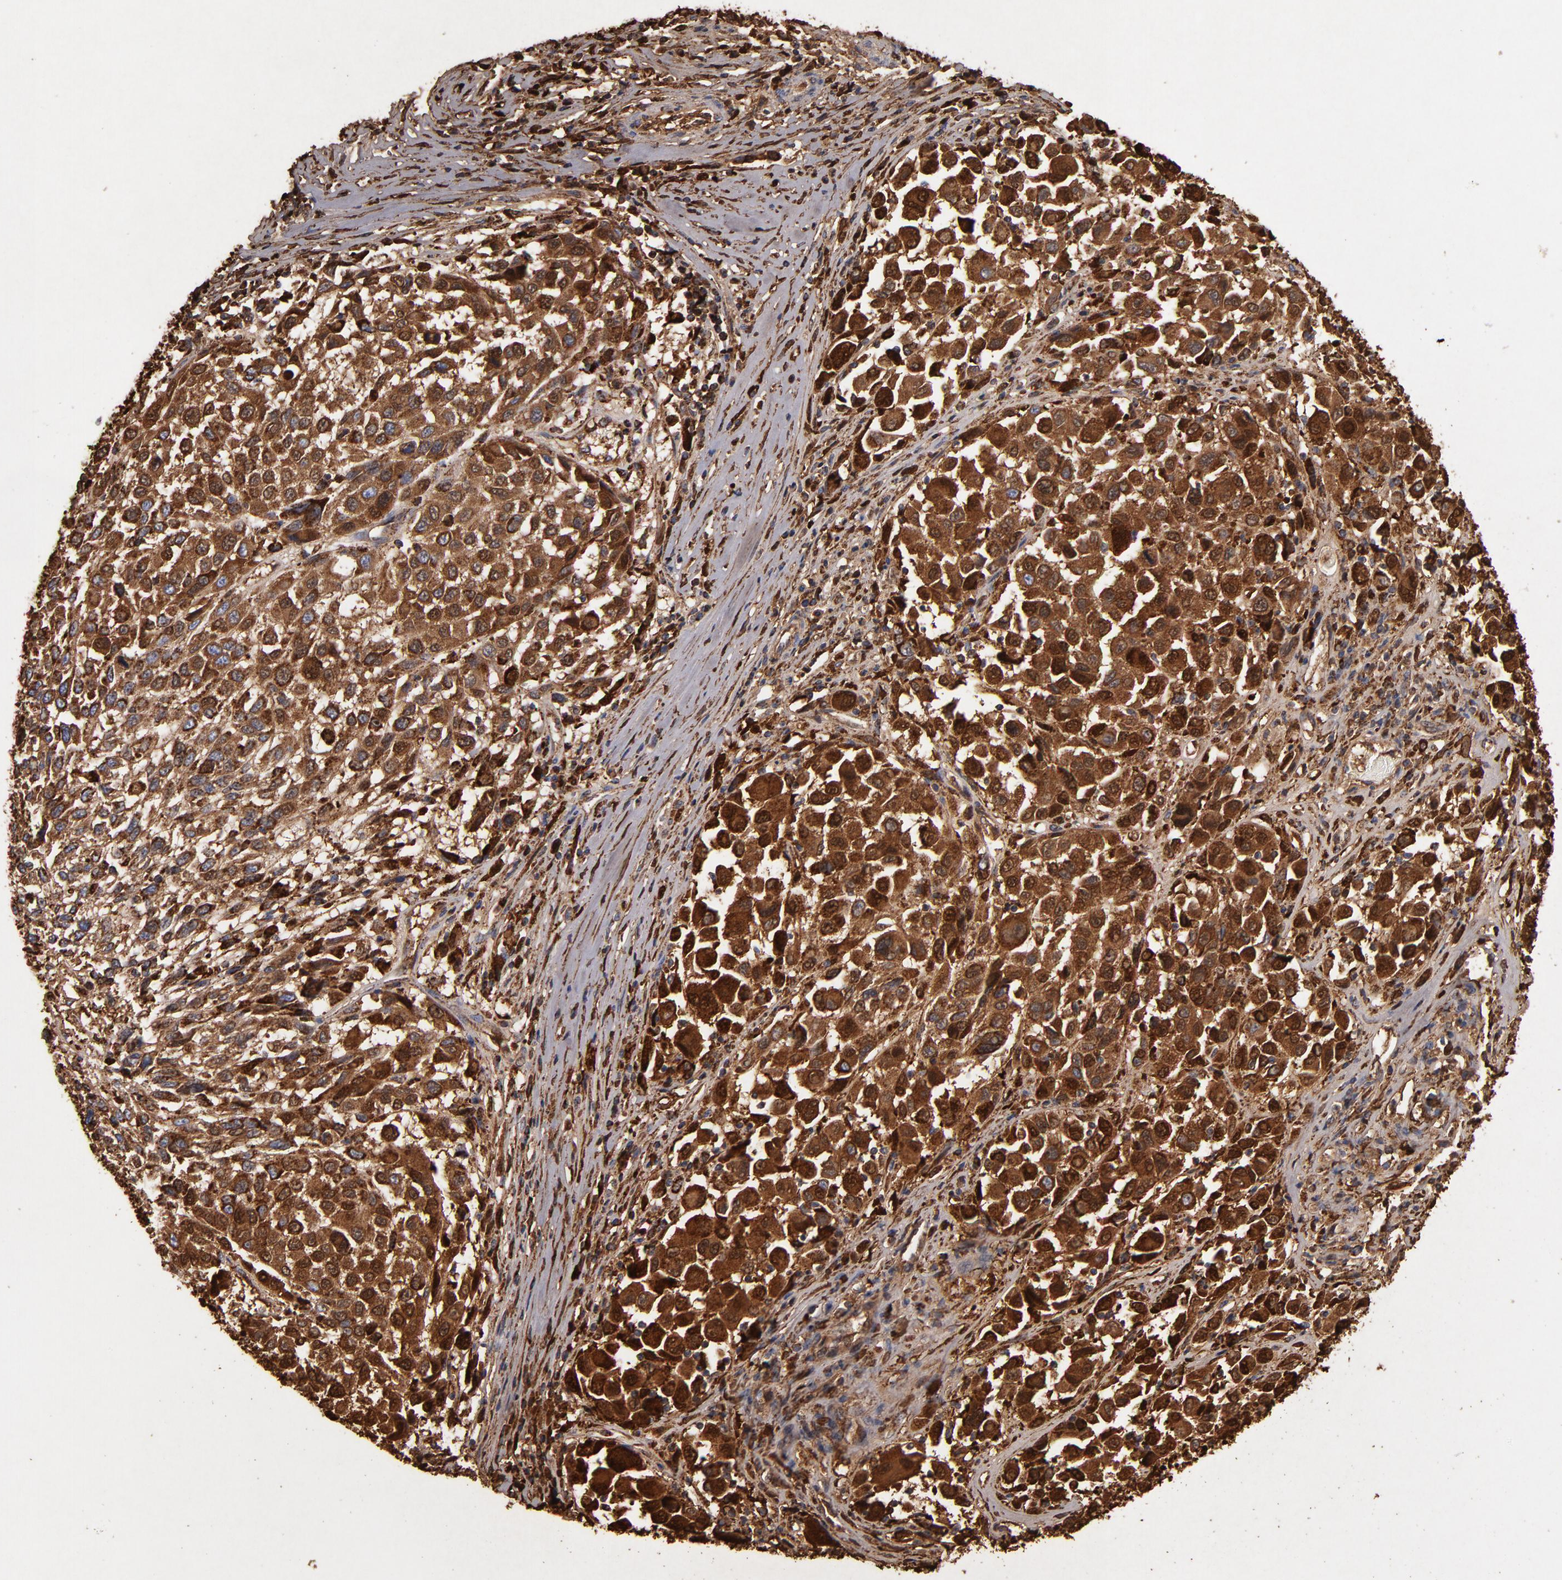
{"staining": {"intensity": "strong", "quantity": ">75%", "location": "cytoplasmic/membranous"}, "tissue": "melanoma", "cell_type": "Tumor cells", "image_type": "cancer", "snomed": [{"axis": "morphology", "description": "Malignant melanoma, Metastatic site"}, {"axis": "topography", "description": "Lymph node"}], "caption": "Melanoma was stained to show a protein in brown. There is high levels of strong cytoplasmic/membranous expression in about >75% of tumor cells. (DAB IHC, brown staining for protein, blue staining for nuclei).", "gene": "SOD2", "patient": {"sex": "male", "age": 61}}